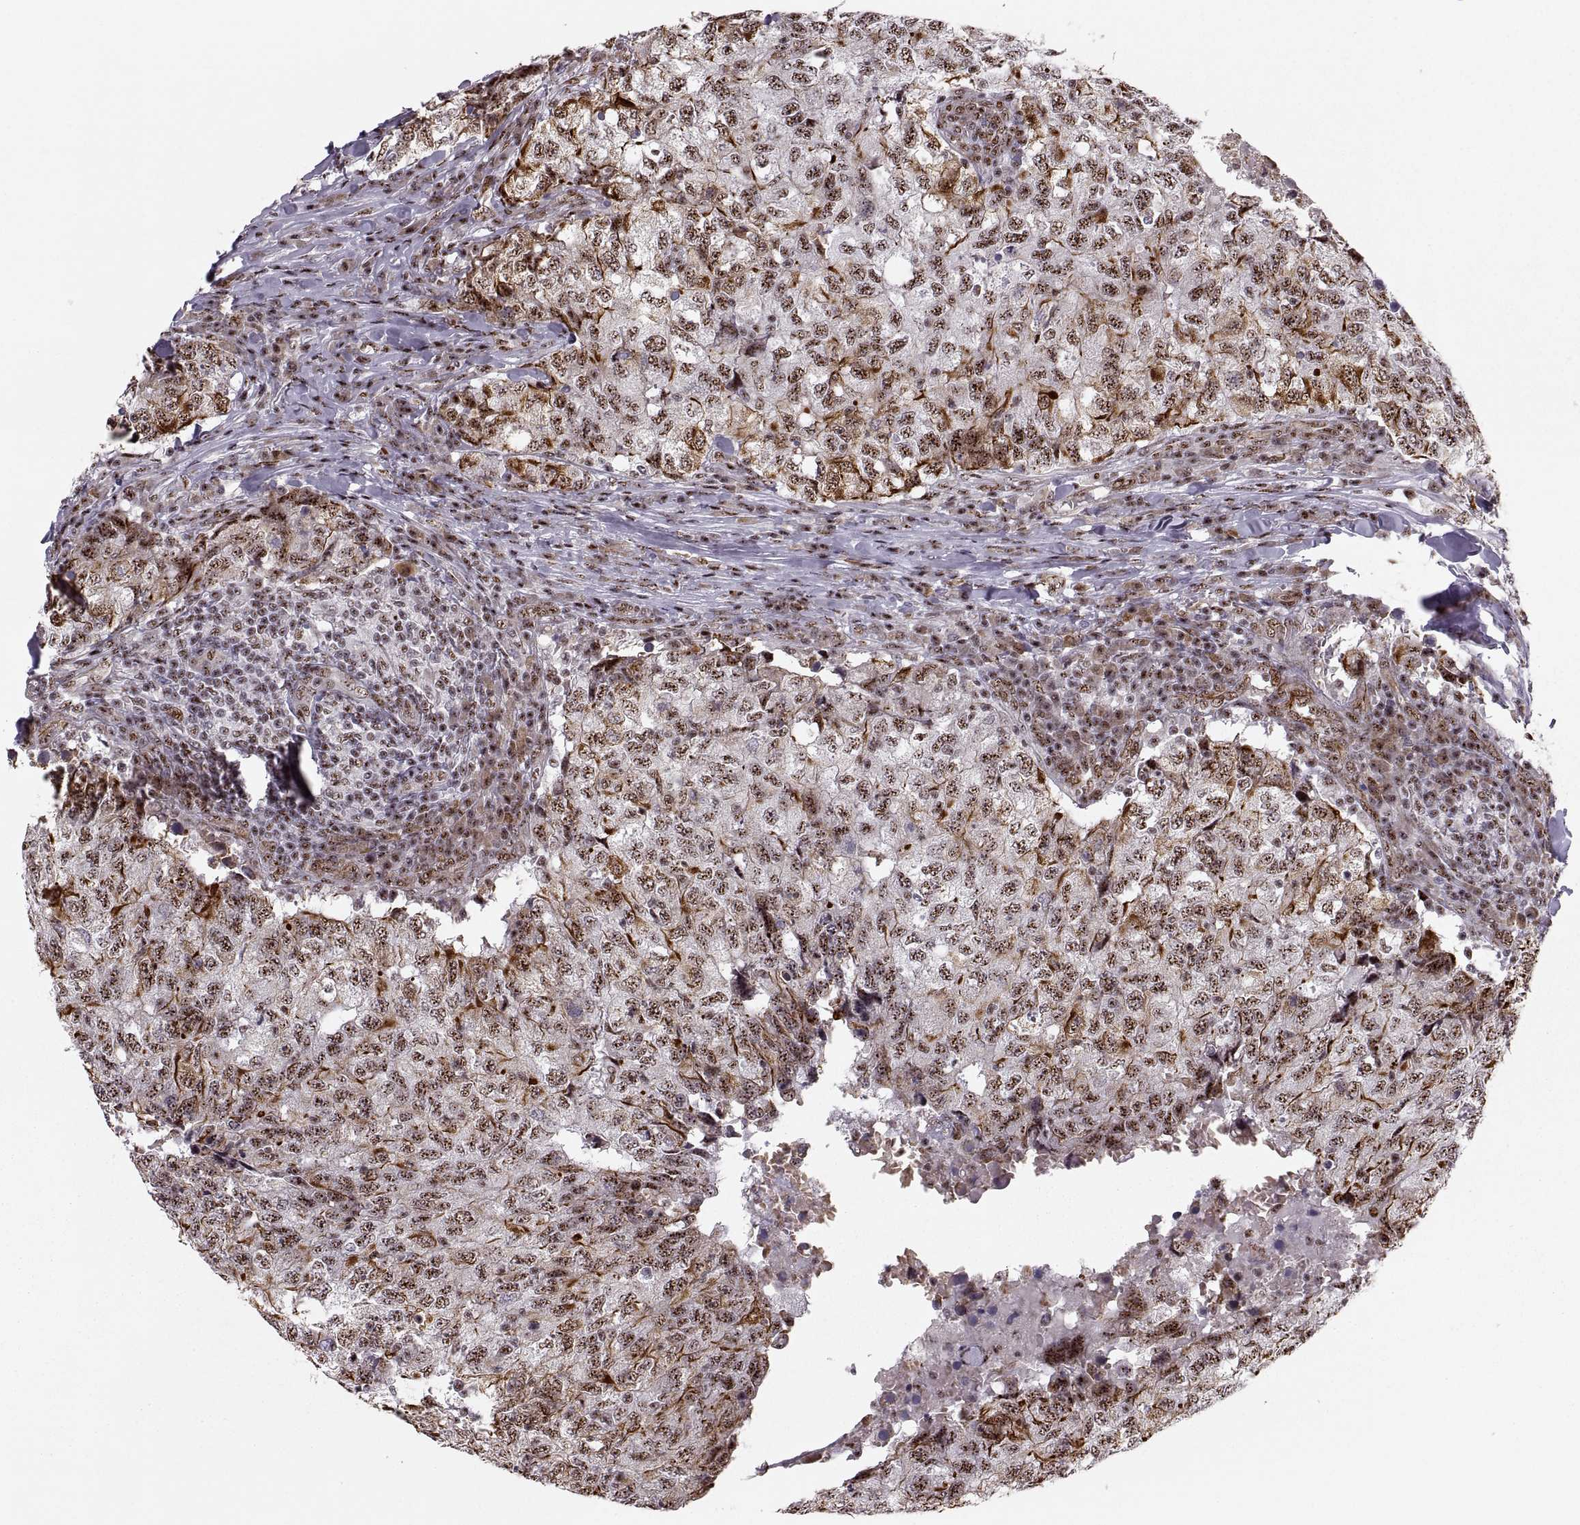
{"staining": {"intensity": "strong", "quantity": "25%-75%", "location": "cytoplasmic/membranous,nuclear"}, "tissue": "breast cancer", "cell_type": "Tumor cells", "image_type": "cancer", "snomed": [{"axis": "morphology", "description": "Duct carcinoma"}, {"axis": "topography", "description": "Breast"}], "caption": "IHC histopathology image of breast cancer (invasive ductal carcinoma) stained for a protein (brown), which reveals high levels of strong cytoplasmic/membranous and nuclear positivity in approximately 25%-75% of tumor cells.", "gene": "ZCCHC17", "patient": {"sex": "female", "age": 30}}